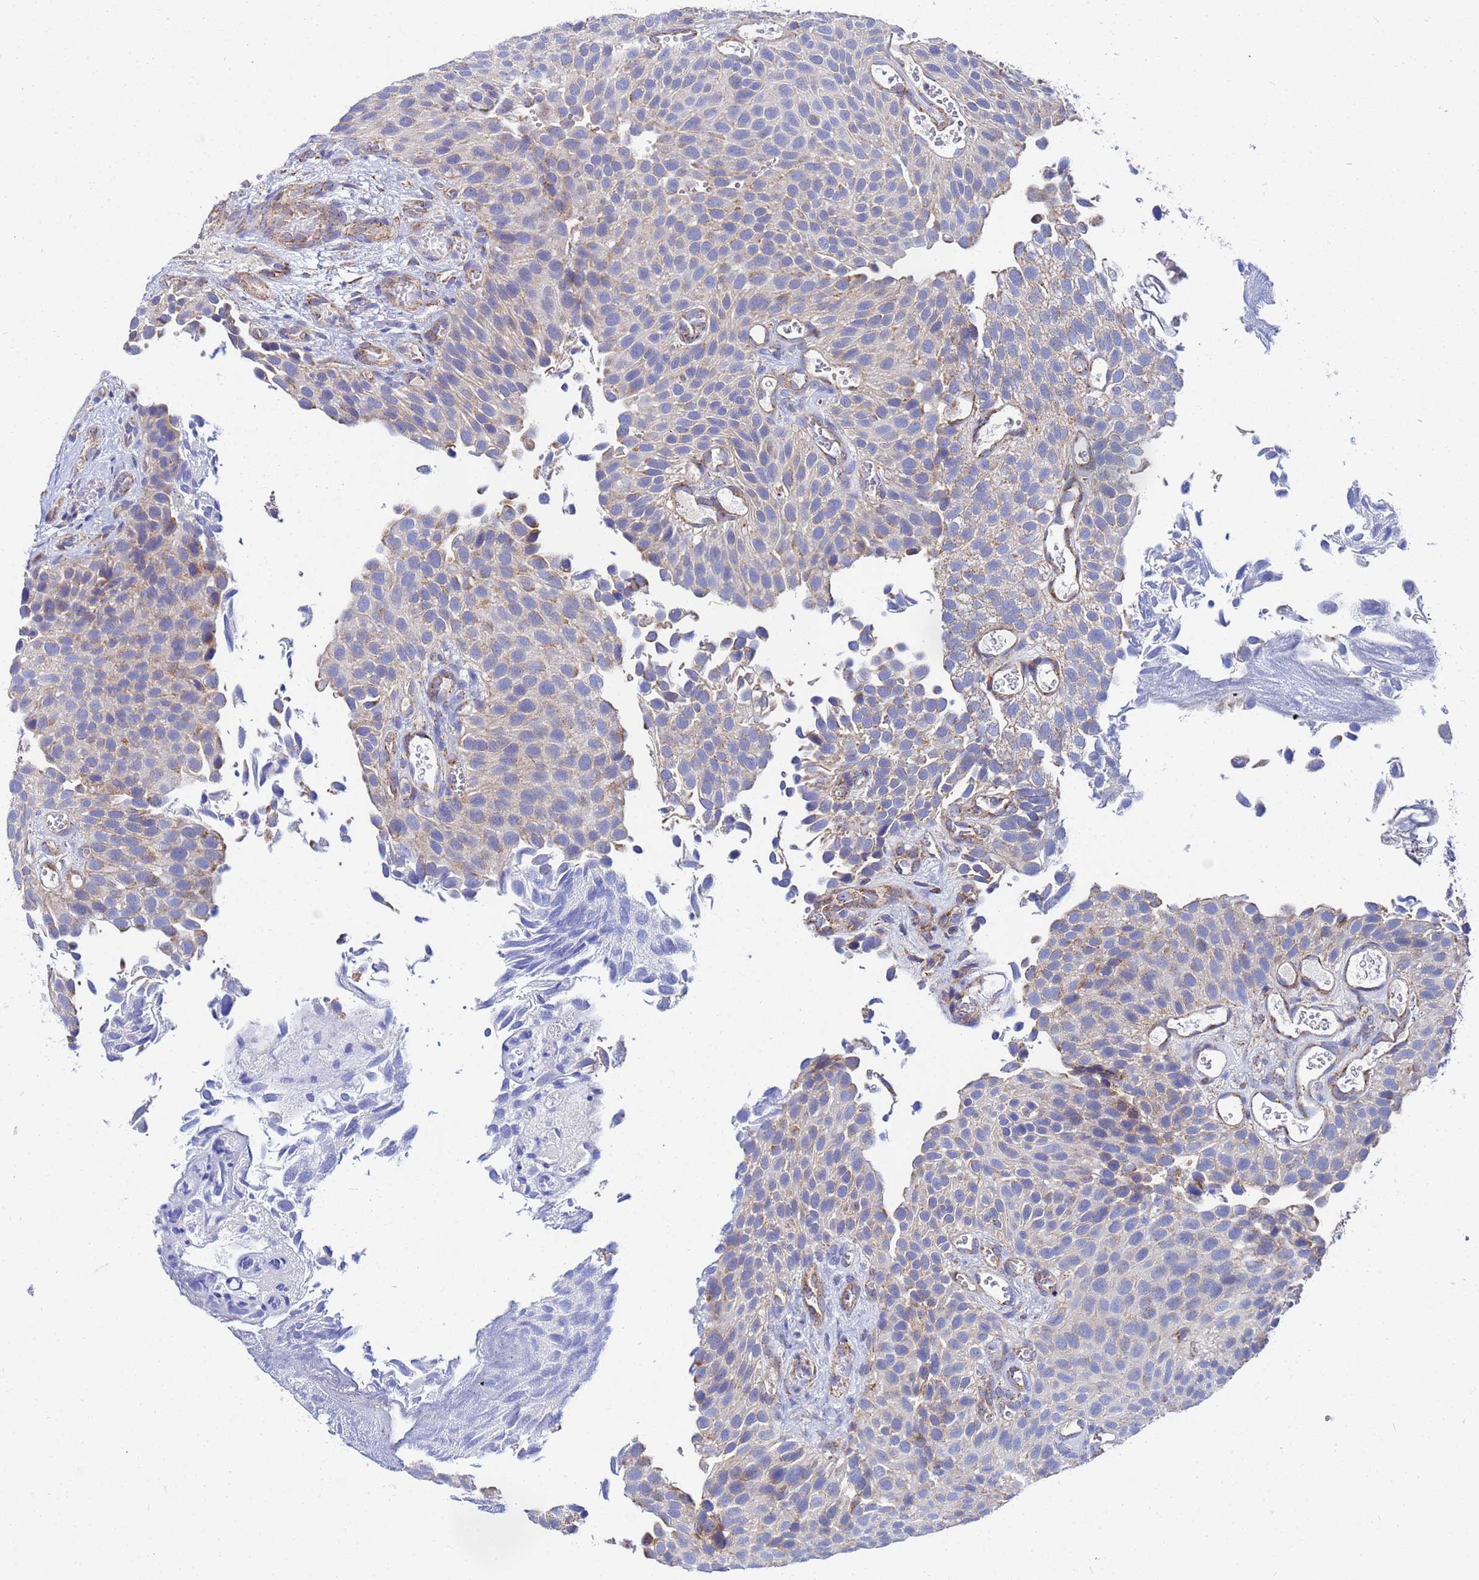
{"staining": {"intensity": "moderate", "quantity": "<25%", "location": "cytoplasmic/membranous"}, "tissue": "urothelial cancer", "cell_type": "Tumor cells", "image_type": "cancer", "snomed": [{"axis": "morphology", "description": "Urothelial carcinoma, Low grade"}, {"axis": "topography", "description": "Urinary bladder"}], "caption": "Immunohistochemical staining of urothelial carcinoma (low-grade) exhibits low levels of moderate cytoplasmic/membranous protein staining in about <25% of tumor cells.", "gene": "FAHD2A", "patient": {"sex": "male", "age": 89}}